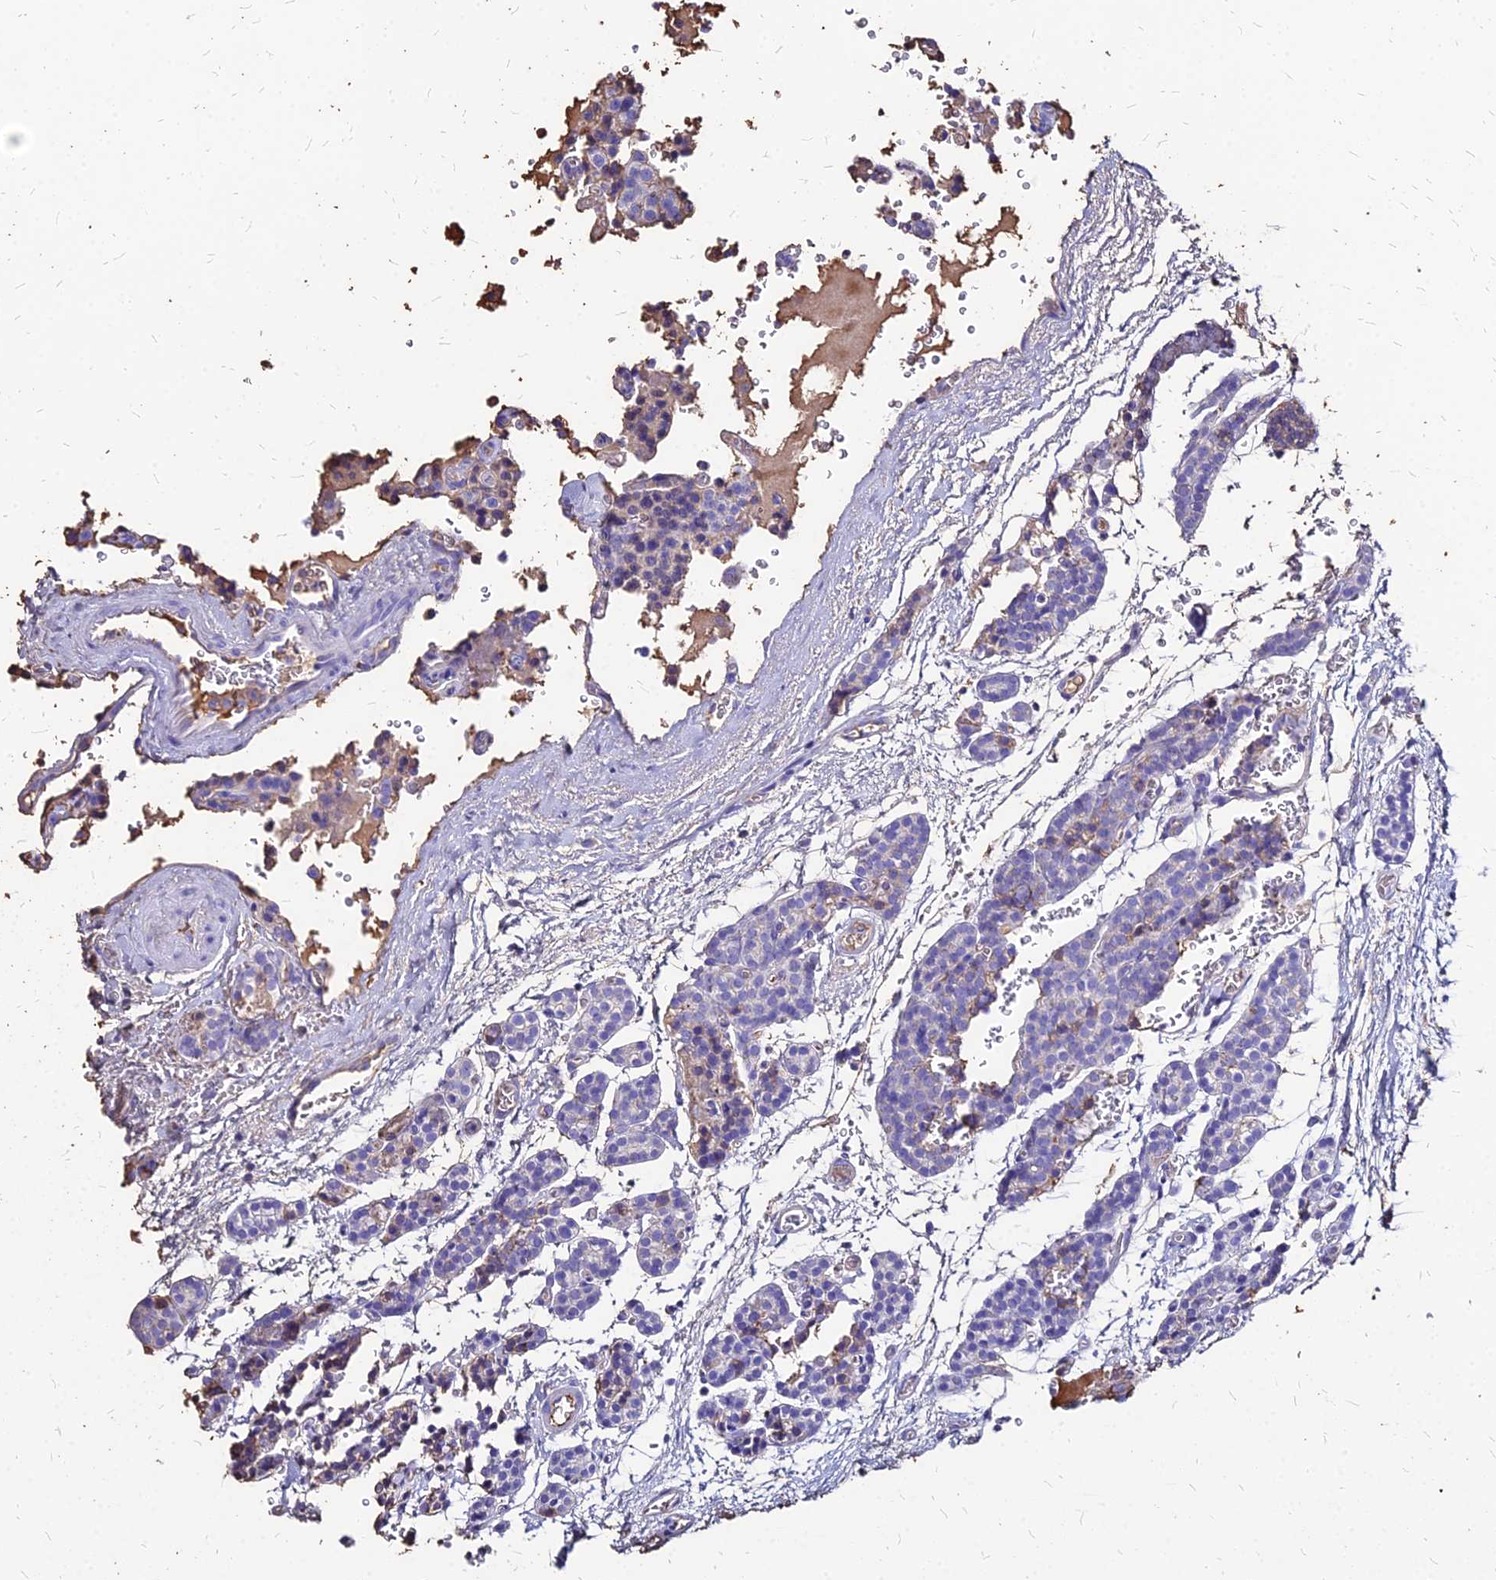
{"staining": {"intensity": "negative", "quantity": "none", "location": "none"}, "tissue": "parathyroid gland", "cell_type": "Glandular cells", "image_type": "normal", "snomed": [{"axis": "morphology", "description": "Normal tissue, NOS"}, {"axis": "topography", "description": "Parathyroid gland"}], "caption": "Immunohistochemistry (IHC) micrograph of unremarkable parathyroid gland: parathyroid gland stained with DAB displays no significant protein staining in glandular cells.", "gene": "NME5", "patient": {"sex": "female", "age": 64}}